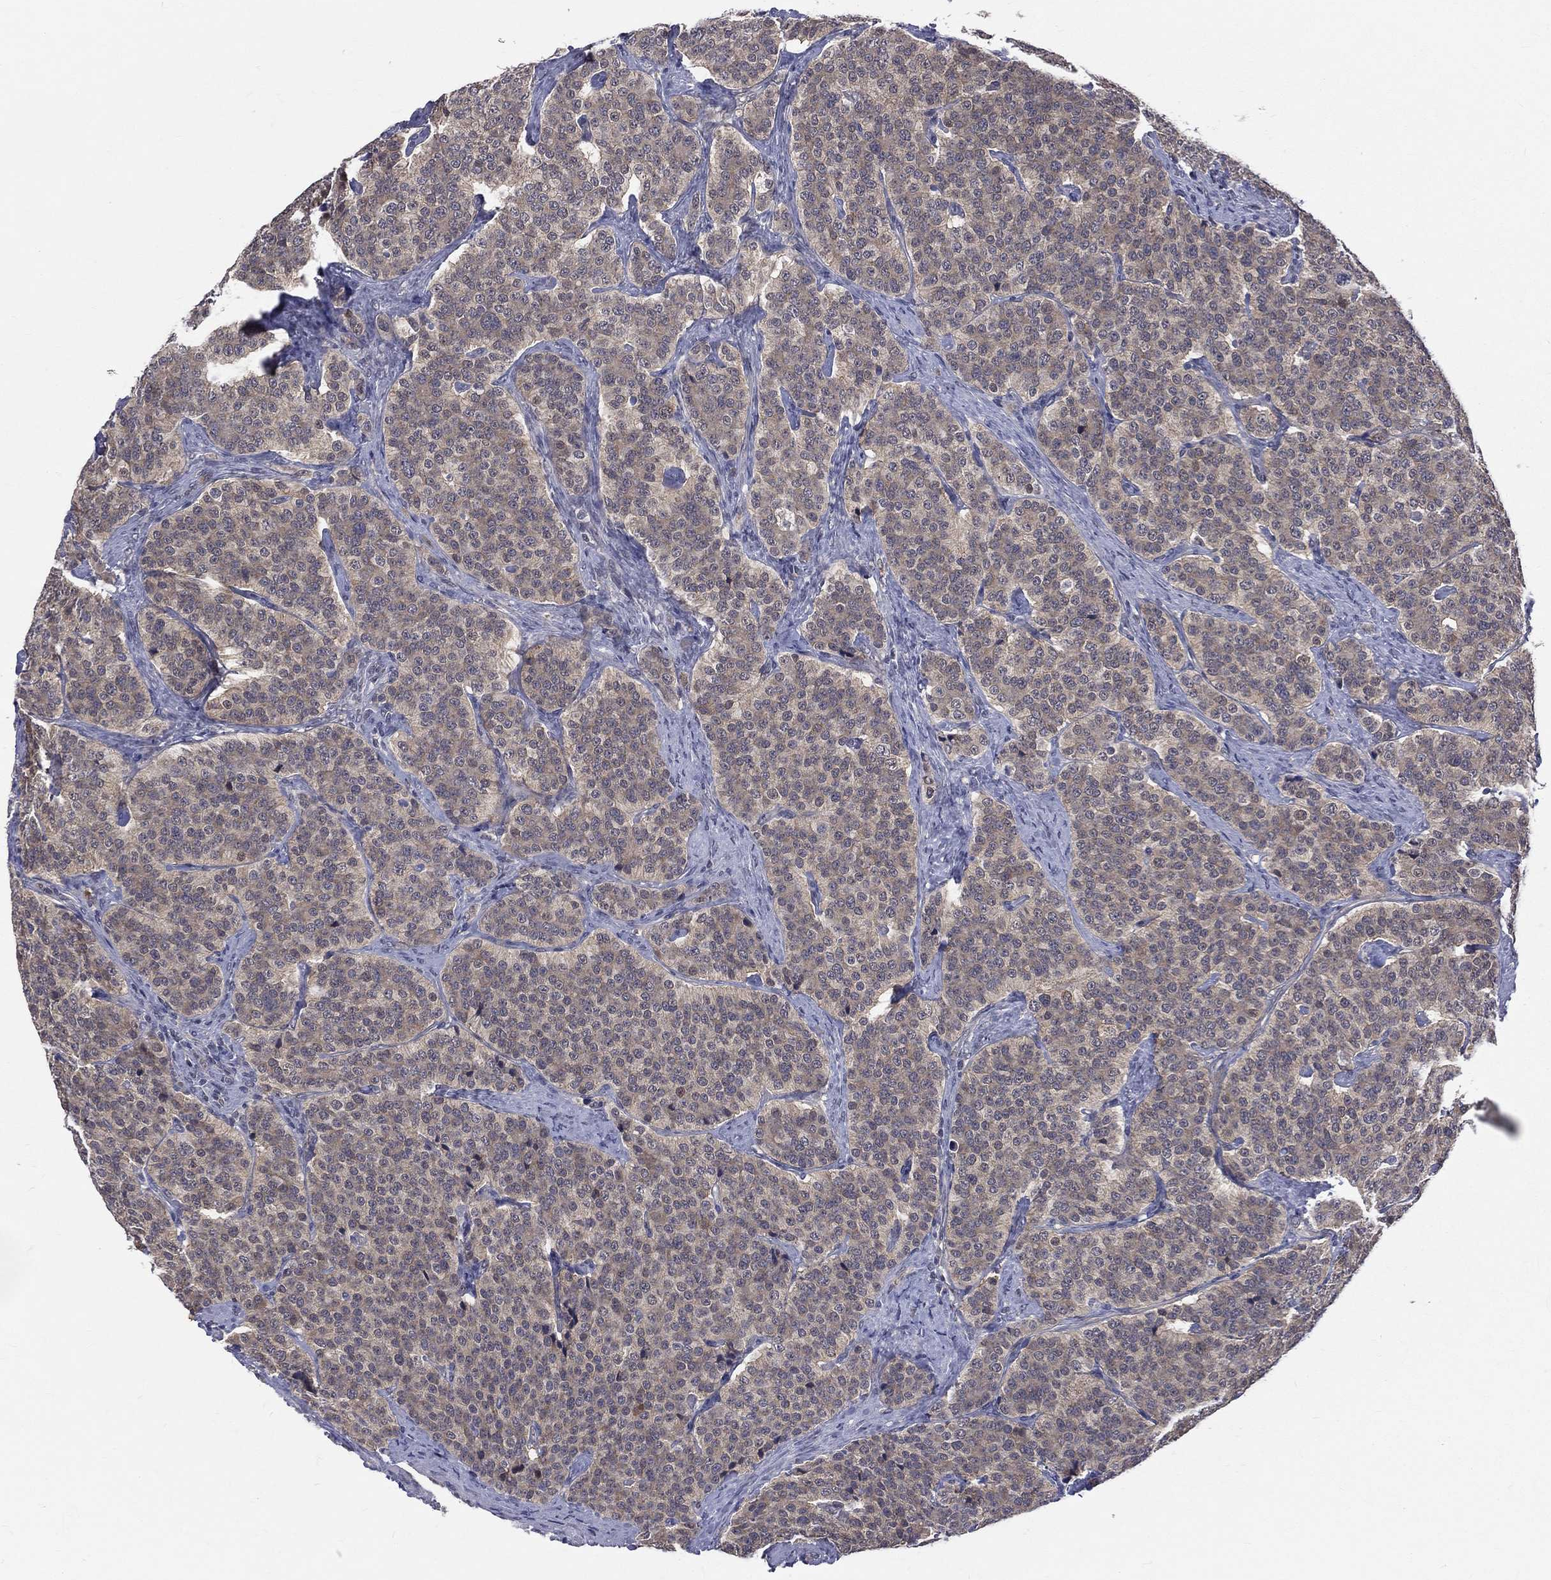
{"staining": {"intensity": "negative", "quantity": "none", "location": "none"}, "tissue": "carcinoid", "cell_type": "Tumor cells", "image_type": "cancer", "snomed": [{"axis": "morphology", "description": "Carcinoid, malignant, NOS"}, {"axis": "topography", "description": "Small intestine"}], "caption": "A high-resolution photomicrograph shows IHC staining of carcinoid, which shows no significant positivity in tumor cells. The staining was performed using DAB to visualize the protein expression in brown, while the nuclei were stained in blue with hematoxylin (Magnification: 20x).", "gene": "DLG4", "patient": {"sex": "female", "age": 58}}